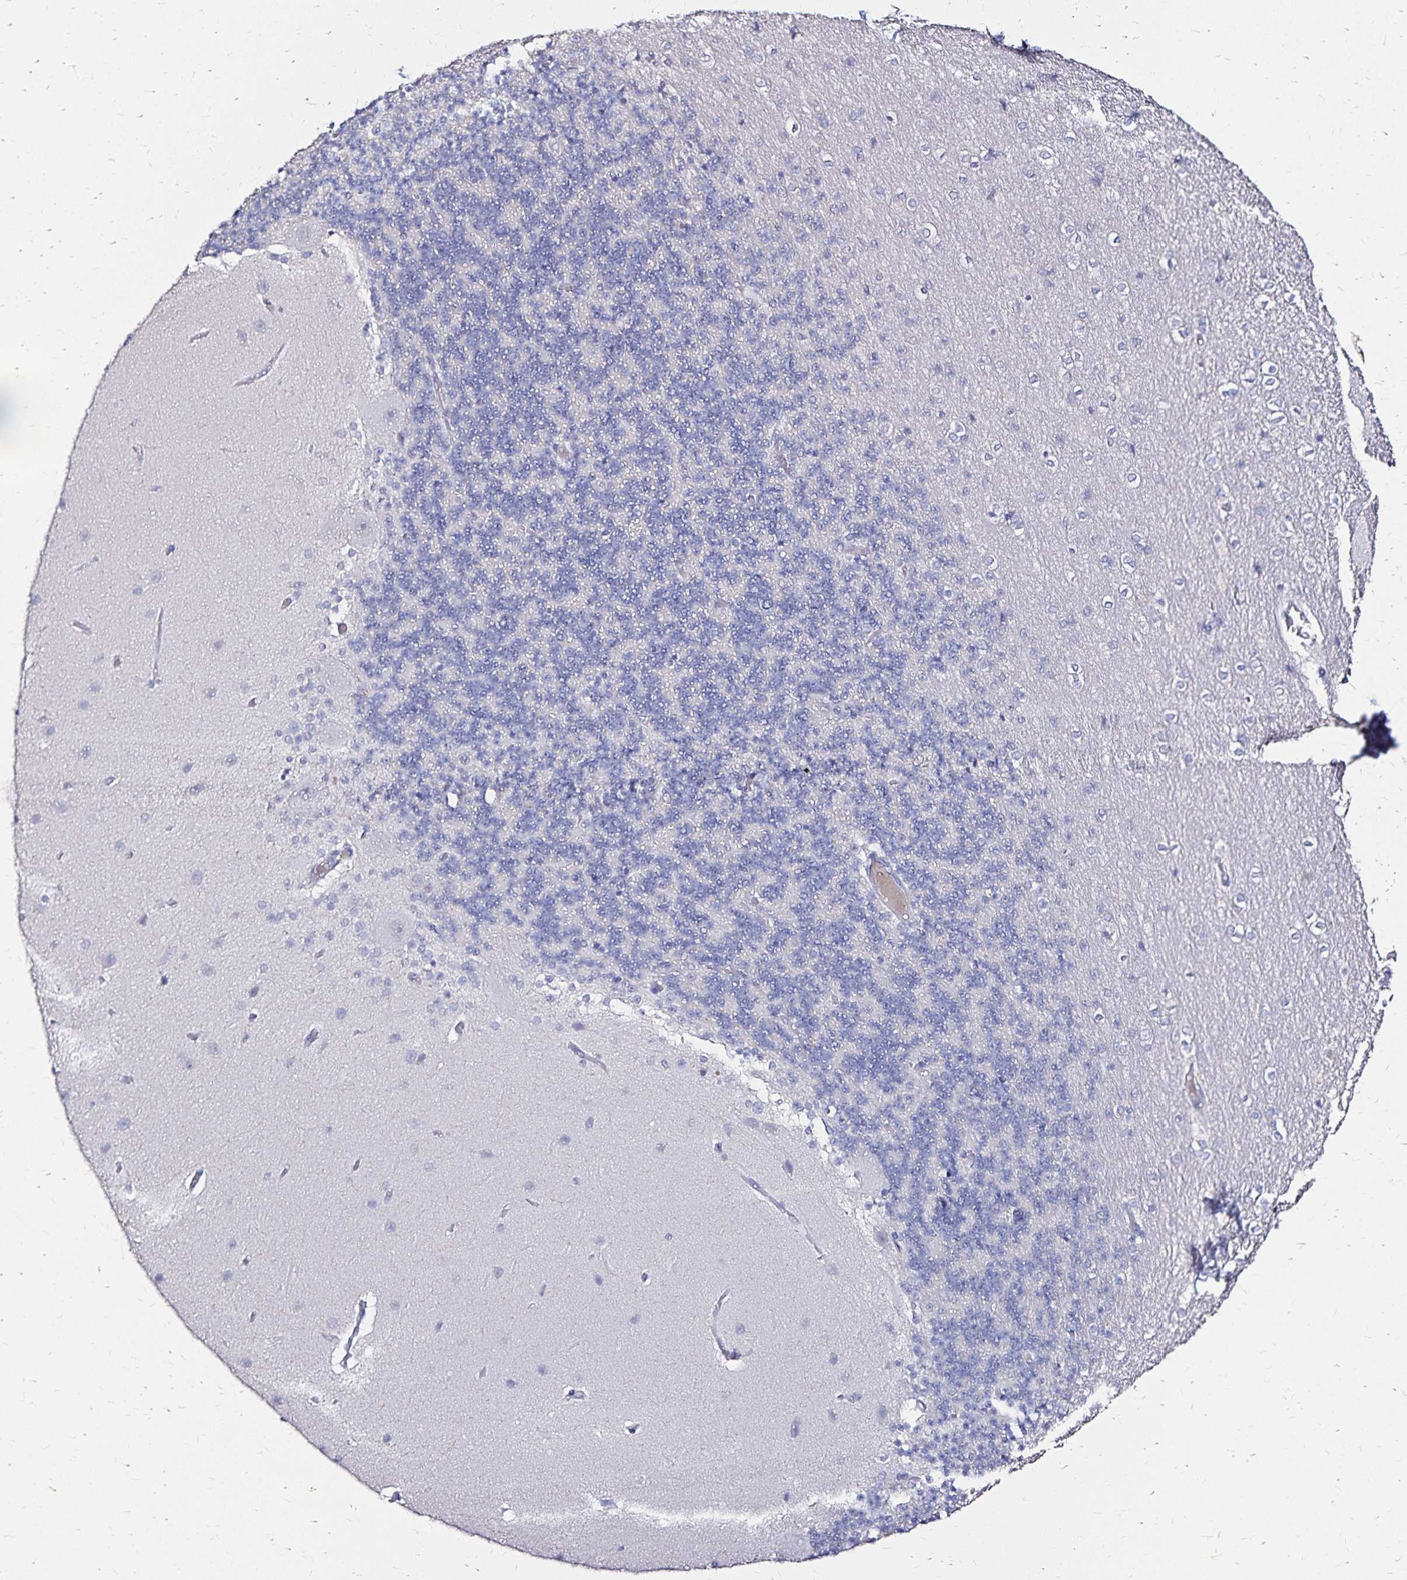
{"staining": {"intensity": "negative", "quantity": "none", "location": "none"}, "tissue": "cerebellum", "cell_type": "Cells in granular layer", "image_type": "normal", "snomed": [{"axis": "morphology", "description": "Normal tissue, NOS"}, {"axis": "topography", "description": "Cerebellum"}], "caption": "Cerebellum was stained to show a protein in brown. There is no significant positivity in cells in granular layer.", "gene": "SLC5A1", "patient": {"sex": "female", "age": 54}}